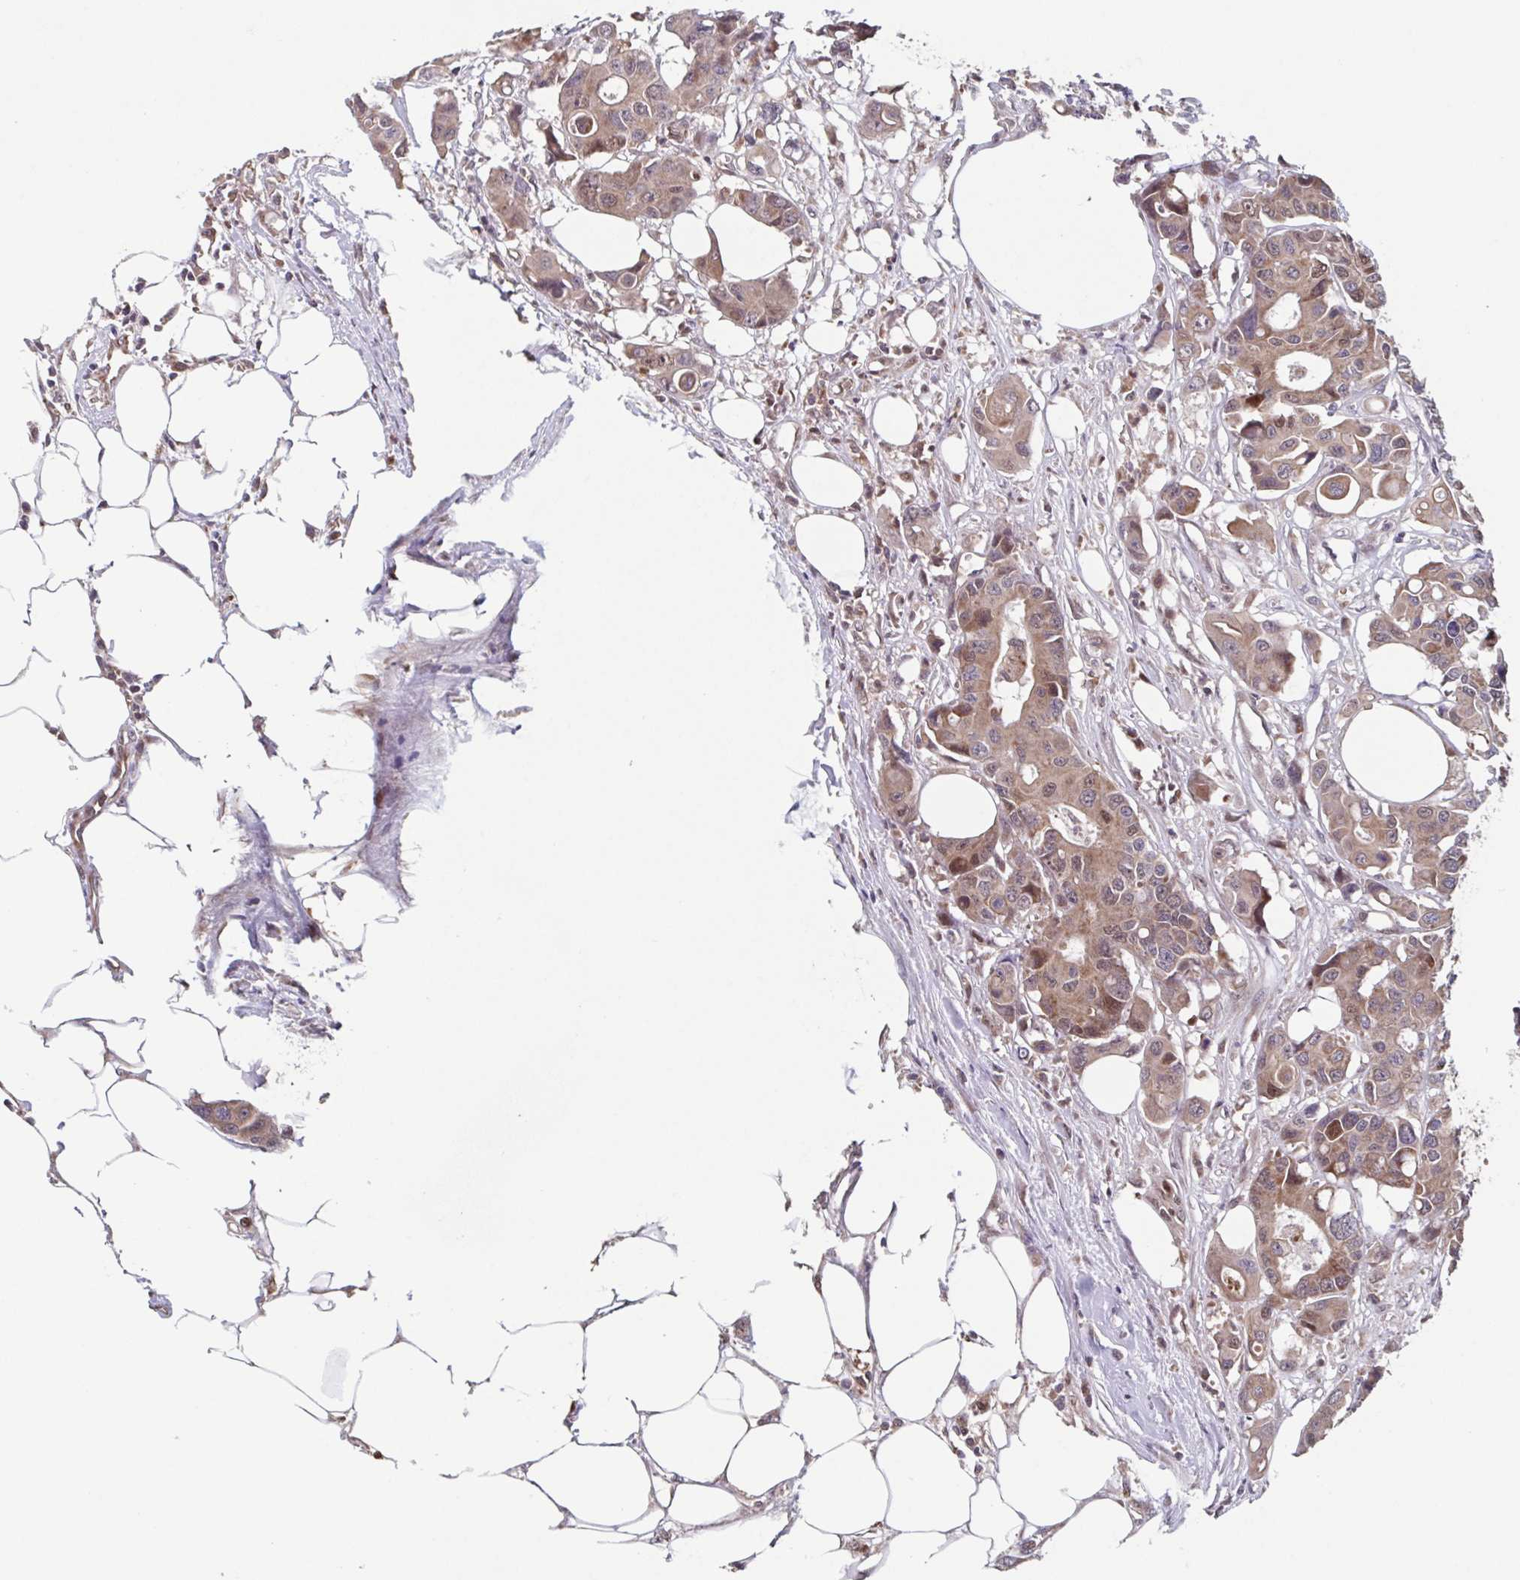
{"staining": {"intensity": "weak", "quantity": ">75%", "location": "cytoplasmic/membranous"}, "tissue": "colorectal cancer", "cell_type": "Tumor cells", "image_type": "cancer", "snomed": [{"axis": "morphology", "description": "Adenocarcinoma, NOS"}, {"axis": "topography", "description": "Colon"}], "caption": "A brown stain labels weak cytoplasmic/membranous expression of a protein in colorectal adenocarcinoma tumor cells. Immunohistochemistry (ihc) stains the protein in brown and the nuclei are stained blue.", "gene": "TTC19", "patient": {"sex": "male", "age": 77}}